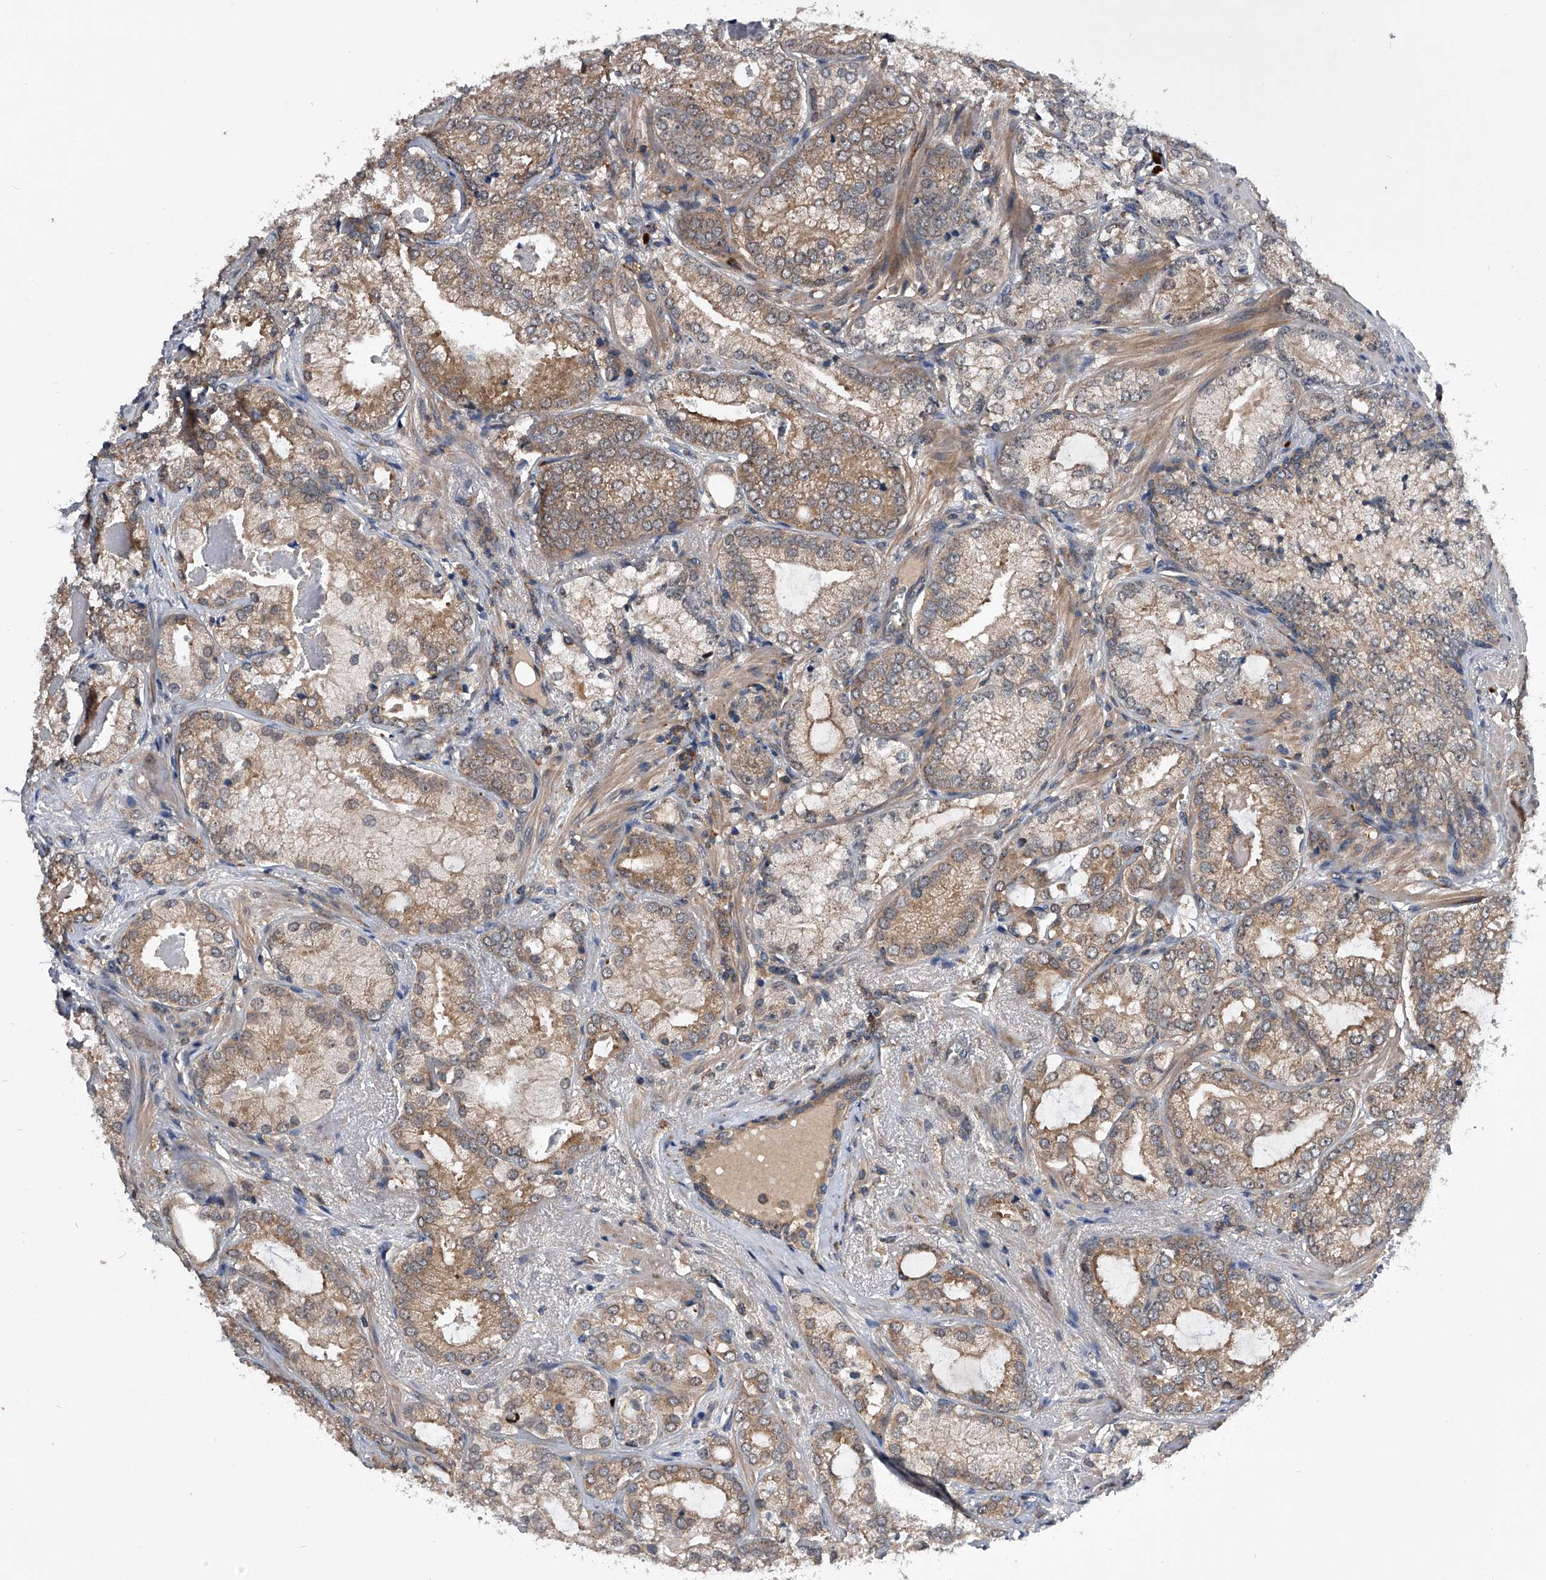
{"staining": {"intensity": "weak", "quantity": ">75%", "location": "cytoplasmic/membranous"}, "tissue": "prostate cancer", "cell_type": "Tumor cells", "image_type": "cancer", "snomed": [{"axis": "morphology", "description": "Normal morphology"}, {"axis": "morphology", "description": "Adenocarcinoma, Low grade"}, {"axis": "topography", "description": "Prostate"}], "caption": "A photomicrograph of human prostate adenocarcinoma (low-grade) stained for a protein shows weak cytoplasmic/membranous brown staining in tumor cells.", "gene": "ZNF30", "patient": {"sex": "male", "age": 72}}